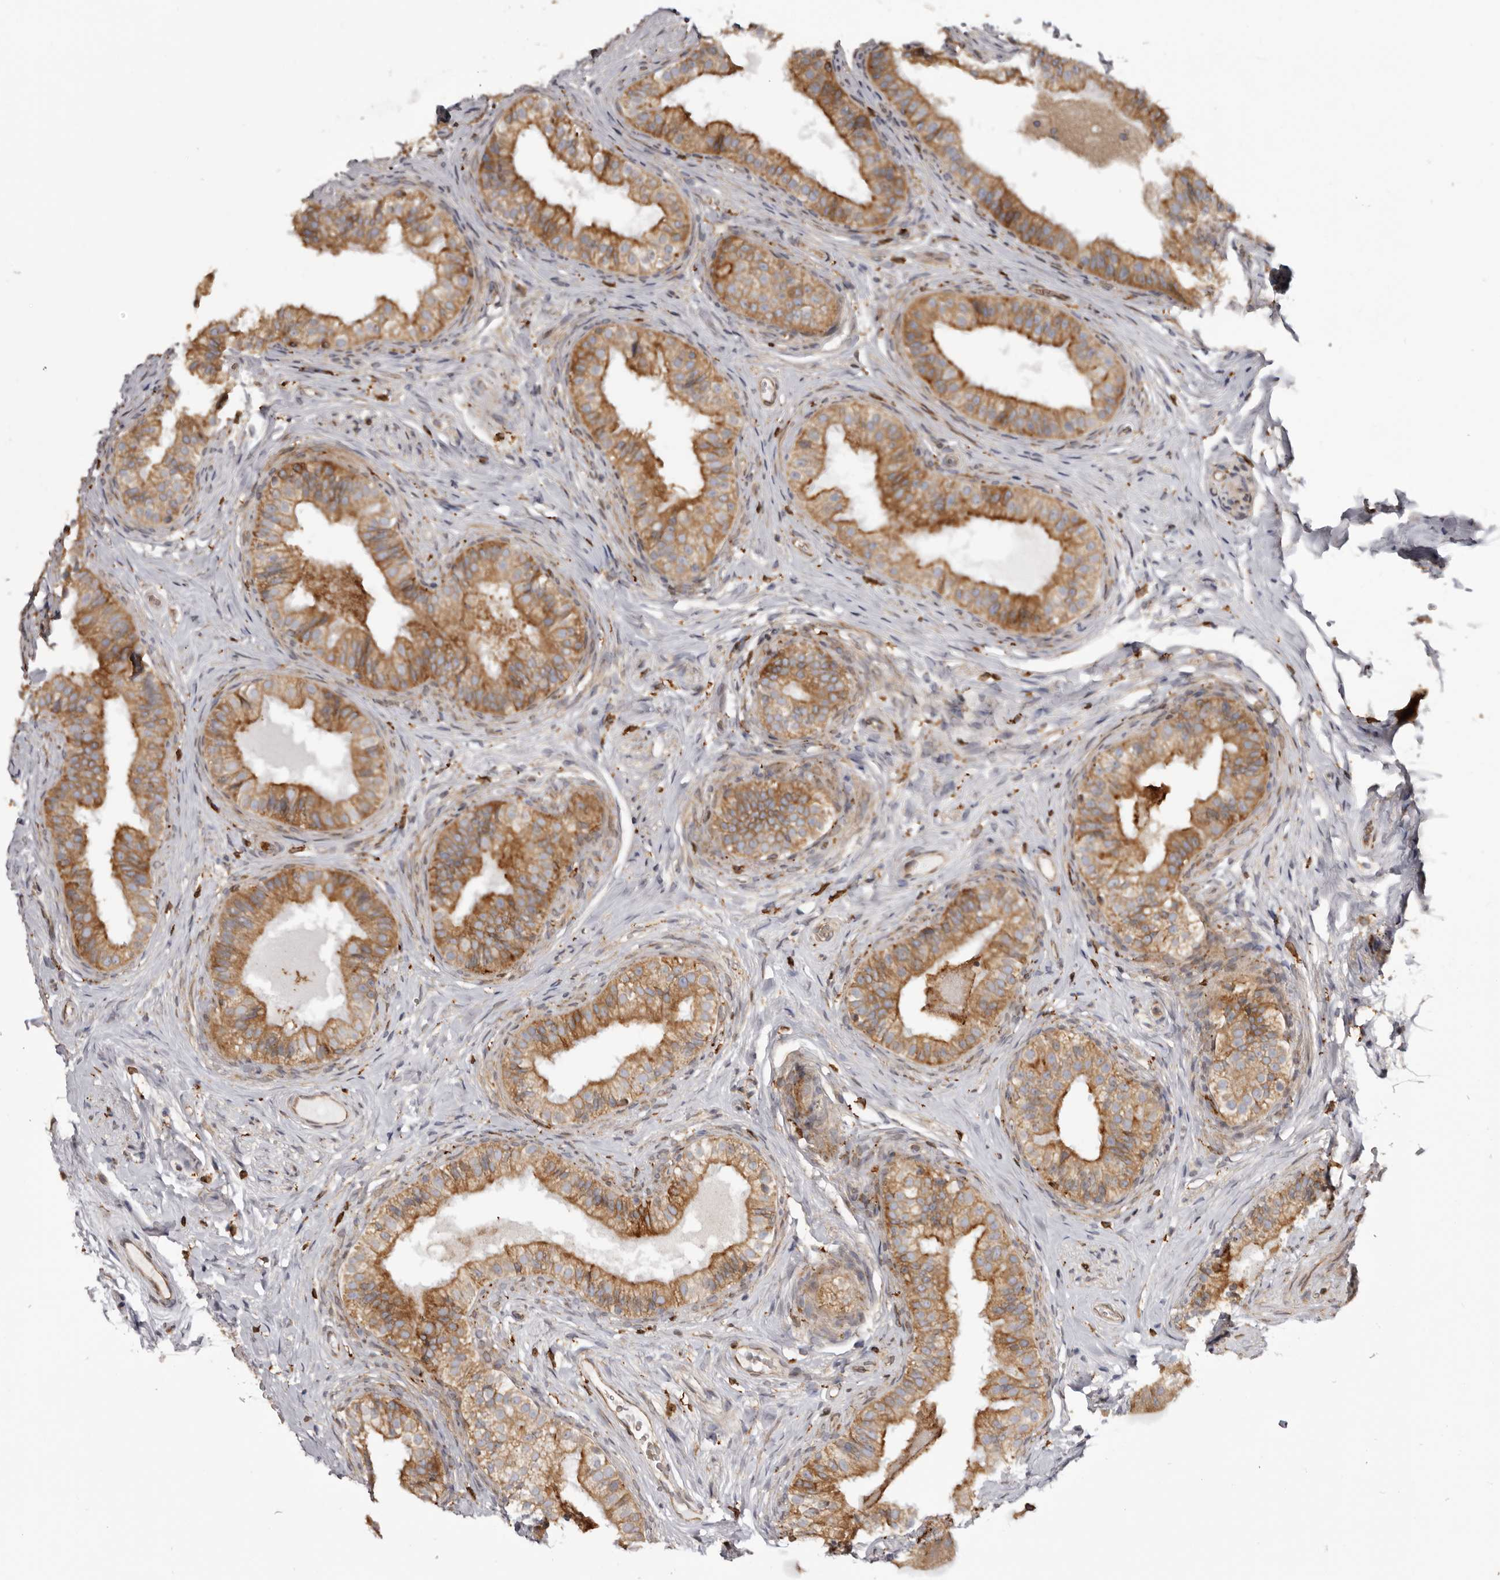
{"staining": {"intensity": "moderate", "quantity": ">75%", "location": "cytoplasmic/membranous"}, "tissue": "epididymis", "cell_type": "Glandular cells", "image_type": "normal", "snomed": [{"axis": "morphology", "description": "Normal tissue, NOS"}, {"axis": "topography", "description": "Epididymis"}], "caption": "Benign epididymis exhibits moderate cytoplasmic/membranous expression in about >75% of glandular cells (brown staining indicates protein expression, while blue staining denotes nuclei)..", "gene": "C4orf3", "patient": {"sex": "male", "age": 49}}